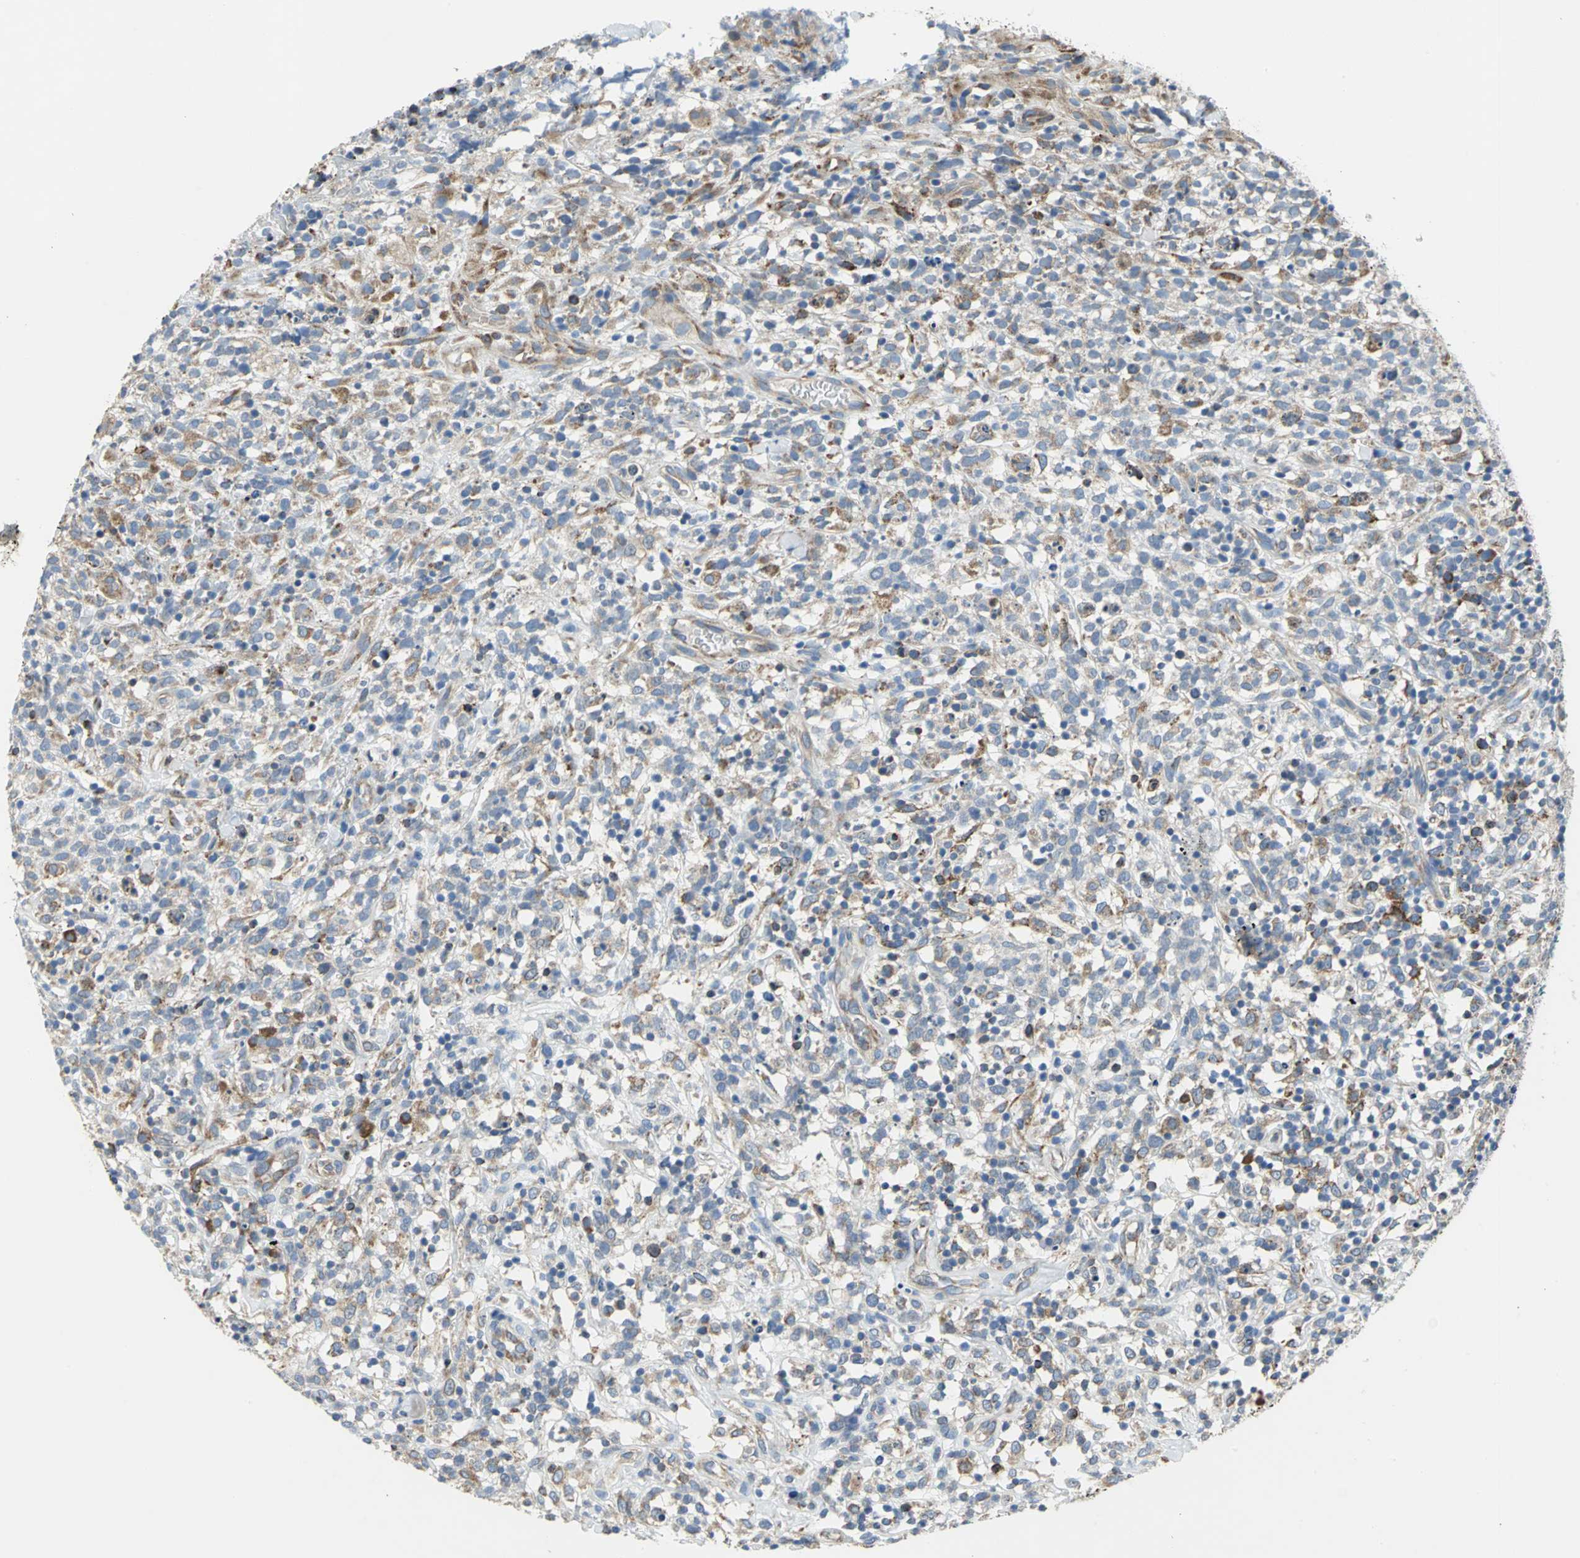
{"staining": {"intensity": "moderate", "quantity": ">75%", "location": "cytoplasmic/membranous"}, "tissue": "lymphoma", "cell_type": "Tumor cells", "image_type": "cancer", "snomed": [{"axis": "morphology", "description": "Malignant lymphoma, non-Hodgkin's type, High grade"}, {"axis": "topography", "description": "Lymph node"}], "caption": "A medium amount of moderate cytoplasmic/membranous expression is present in approximately >75% of tumor cells in malignant lymphoma, non-Hodgkin's type (high-grade) tissue.", "gene": "TULP4", "patient": {"sex": "female", "age": 73}}